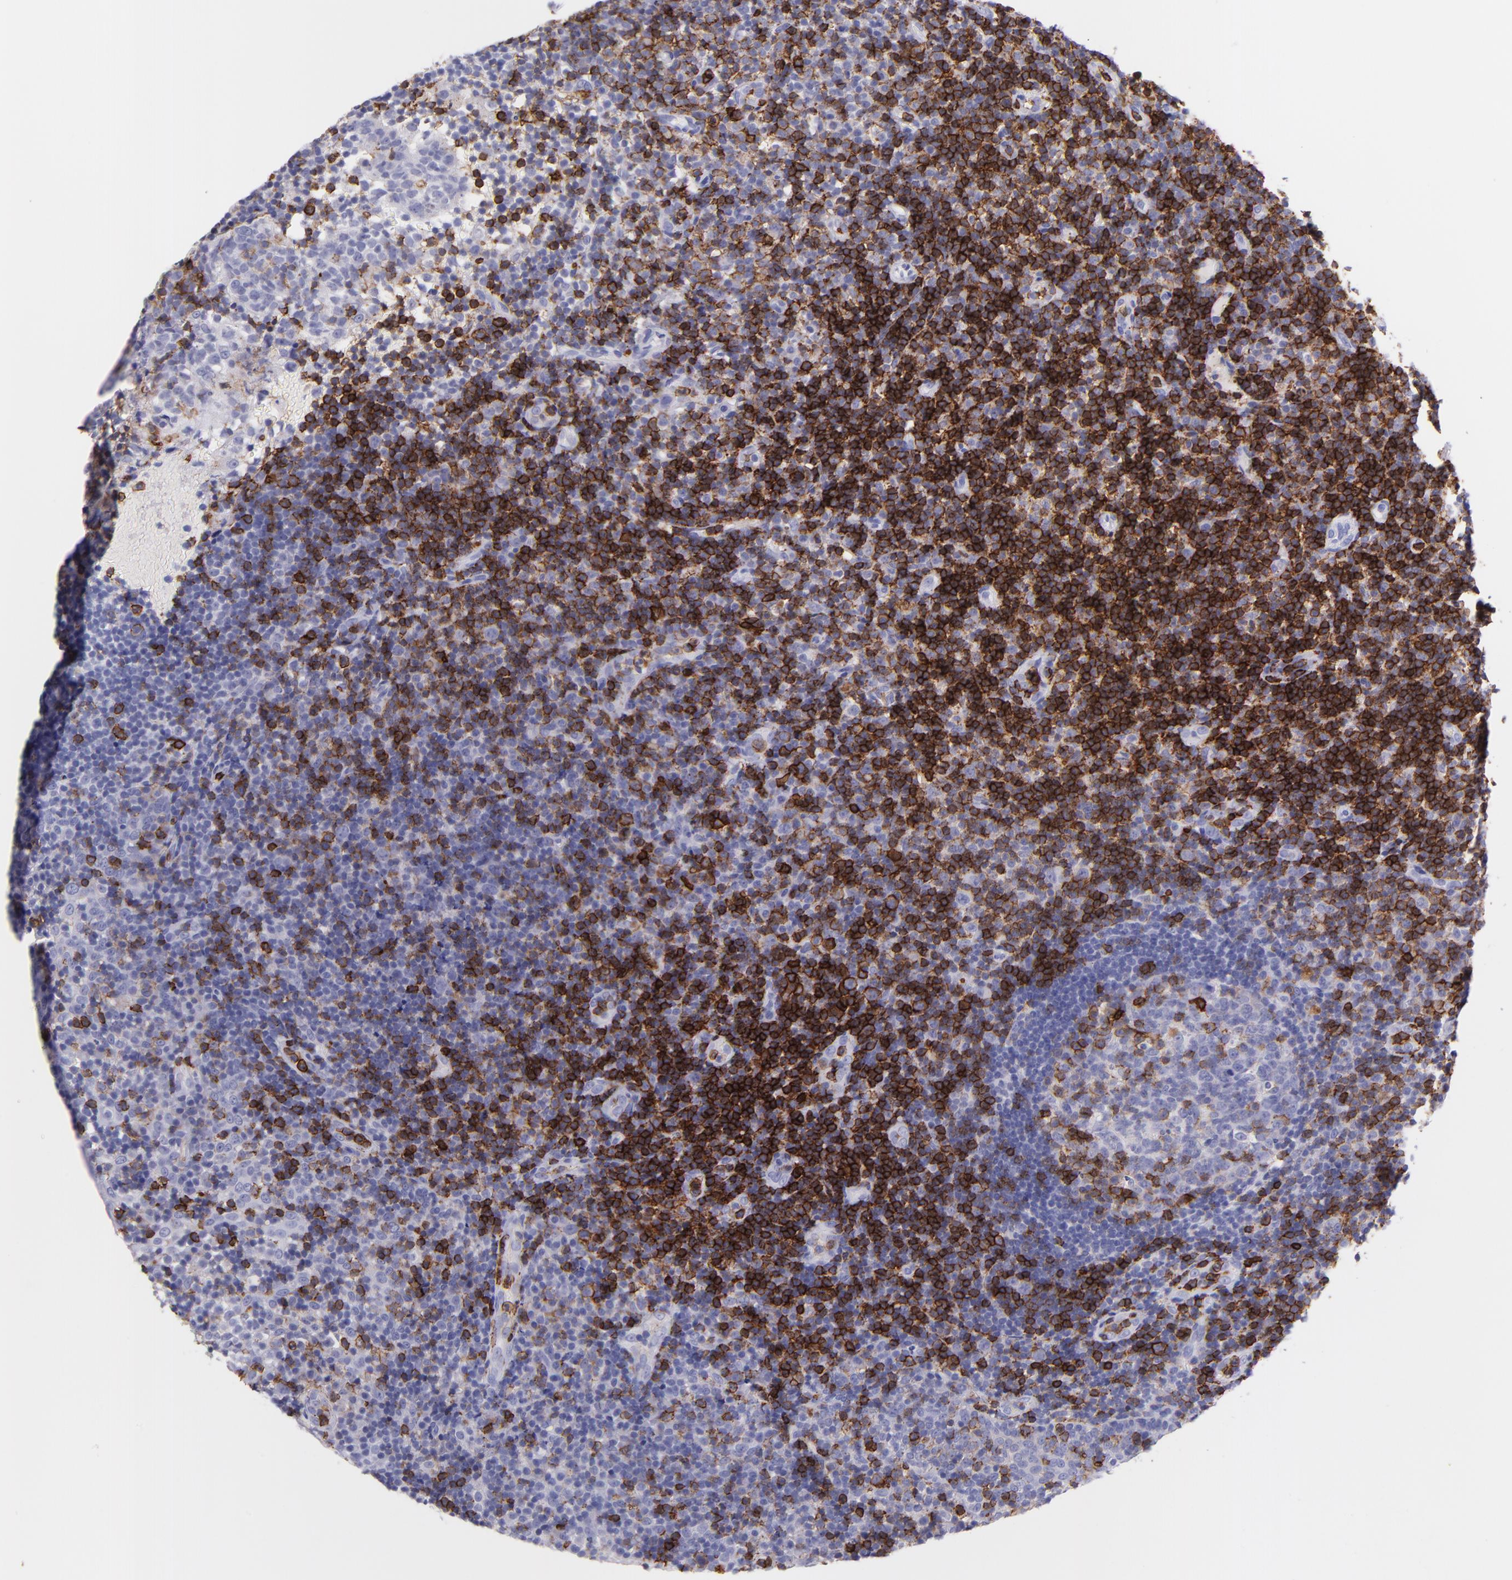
{"staining": {"intensity": "strong", "quantity": "<25%", "location": "cytoplasmic/membranous"}, "tissue": "tonsil", "cell_type": "Germinal center cells", "image_type": "normal", "snomed": [{"axis": "morphology", "description": "Normal tissue, NOS"}, {"axis": "topography", "description": "Tonsil"}], "caption": "Immunohistochemistry staining of unremarkable tonsil, which displays medium levels of strong cytoplasmic/membranous staining in about <25% of germinal center cells indicating strong cytoplasmic/membranous protein staining. The staining was performed using DAB (brown) for protein detection and nuclei were counterstained in hematoxylin (blue).", "gene": "SPN", "patient": {"sex": "female", "age": 40}}